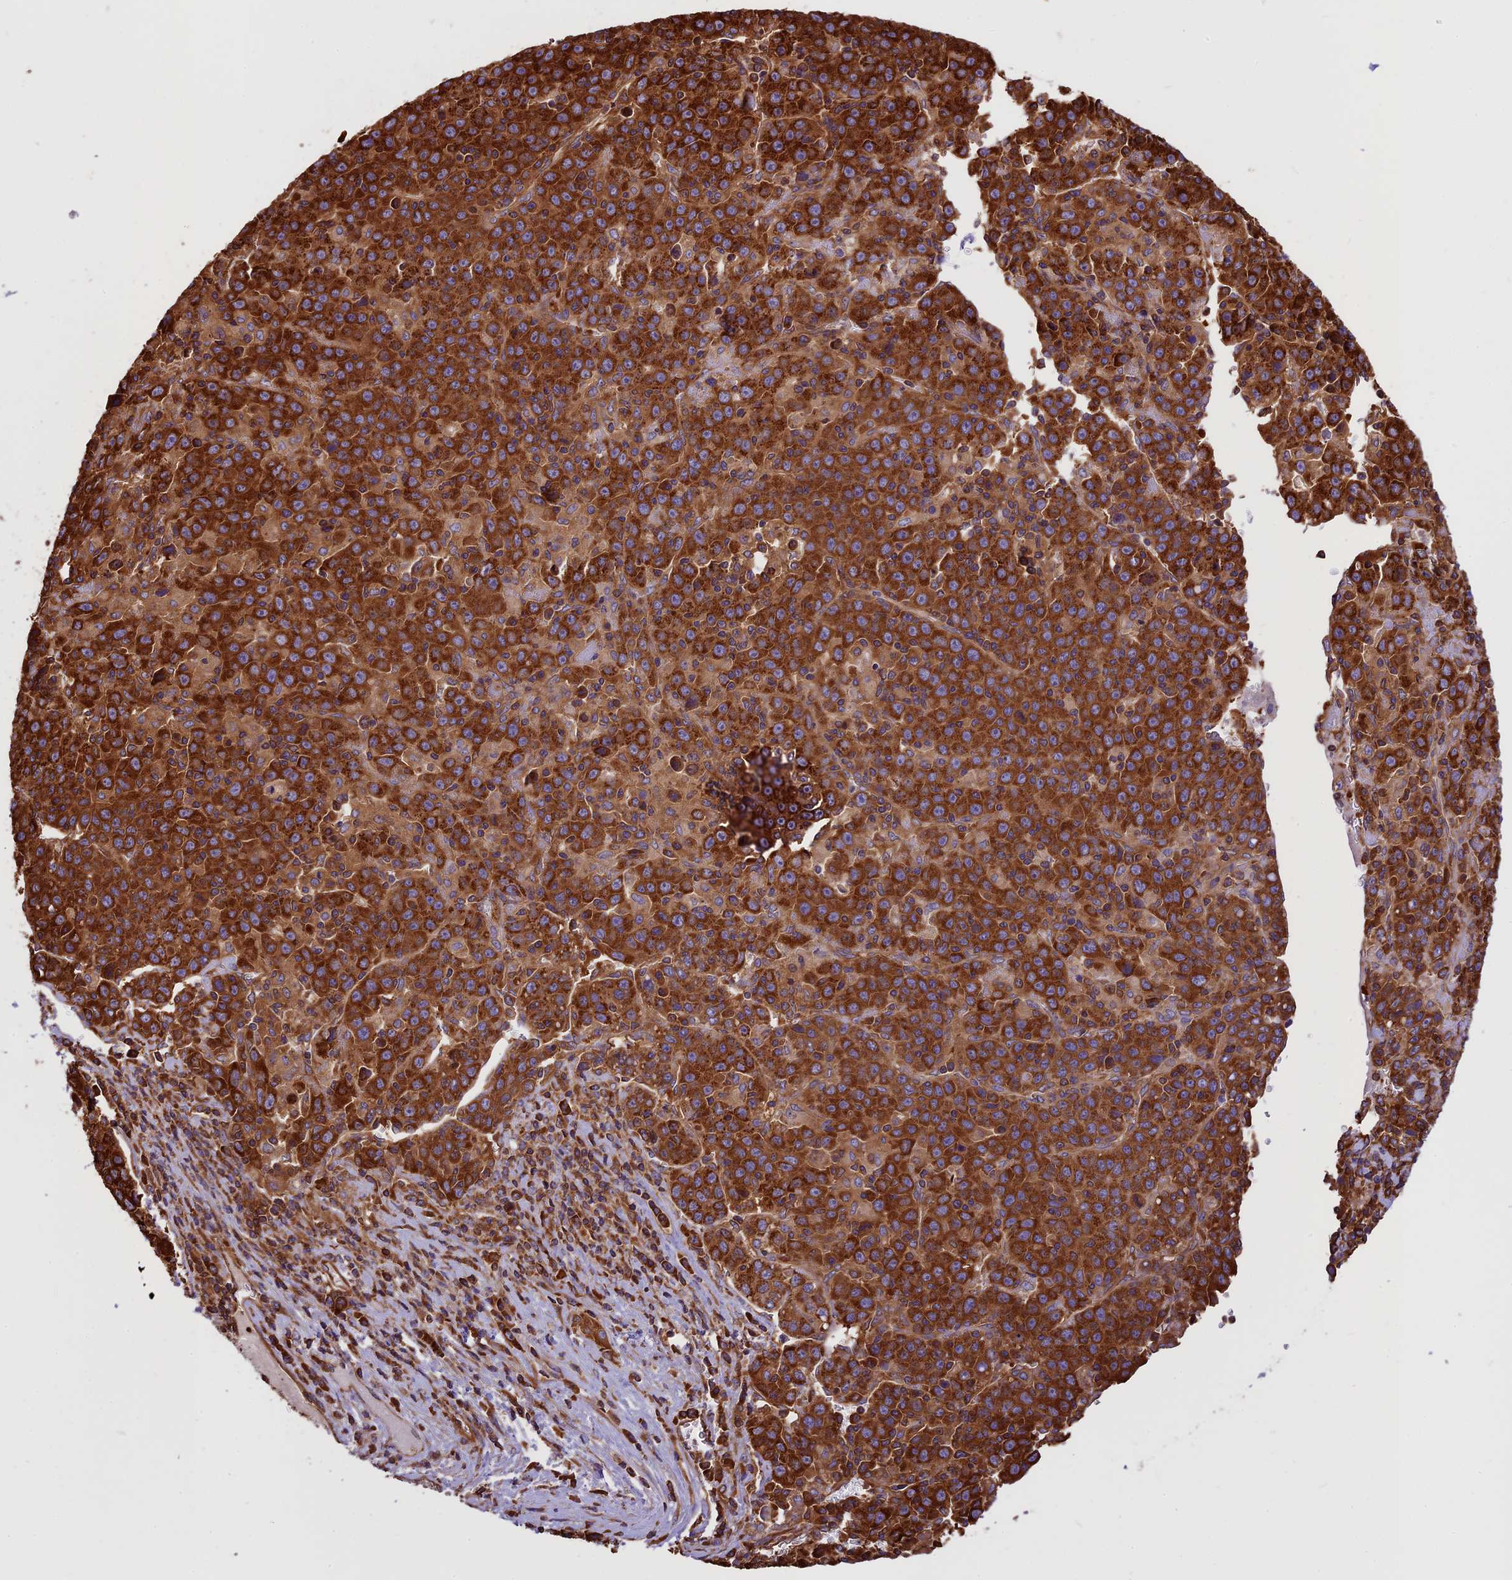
{"staining": {"intensity": "strong", "quantity": ">75%", "location": "cytoplasmic/membranous"}, "tissue": "liver cancer", "cell_type": "Tumor cells", "image_type": "cancer", "snomed": [{"axis": "morphology", "description": "Carcinoma, Hepatocellular, NOS"}, {"axis": "topography", "description": "Liver"}], "caption": "Approximately >75% of tumor cells in human liver cancer (hepatocellular carcinoma) demonstrate strong cytoplasmic/membranous protein positivity as visualized by brown immunohistochemical staining.", "gene": "KARS1", "patient": {"sex": "female", "age": 53}}